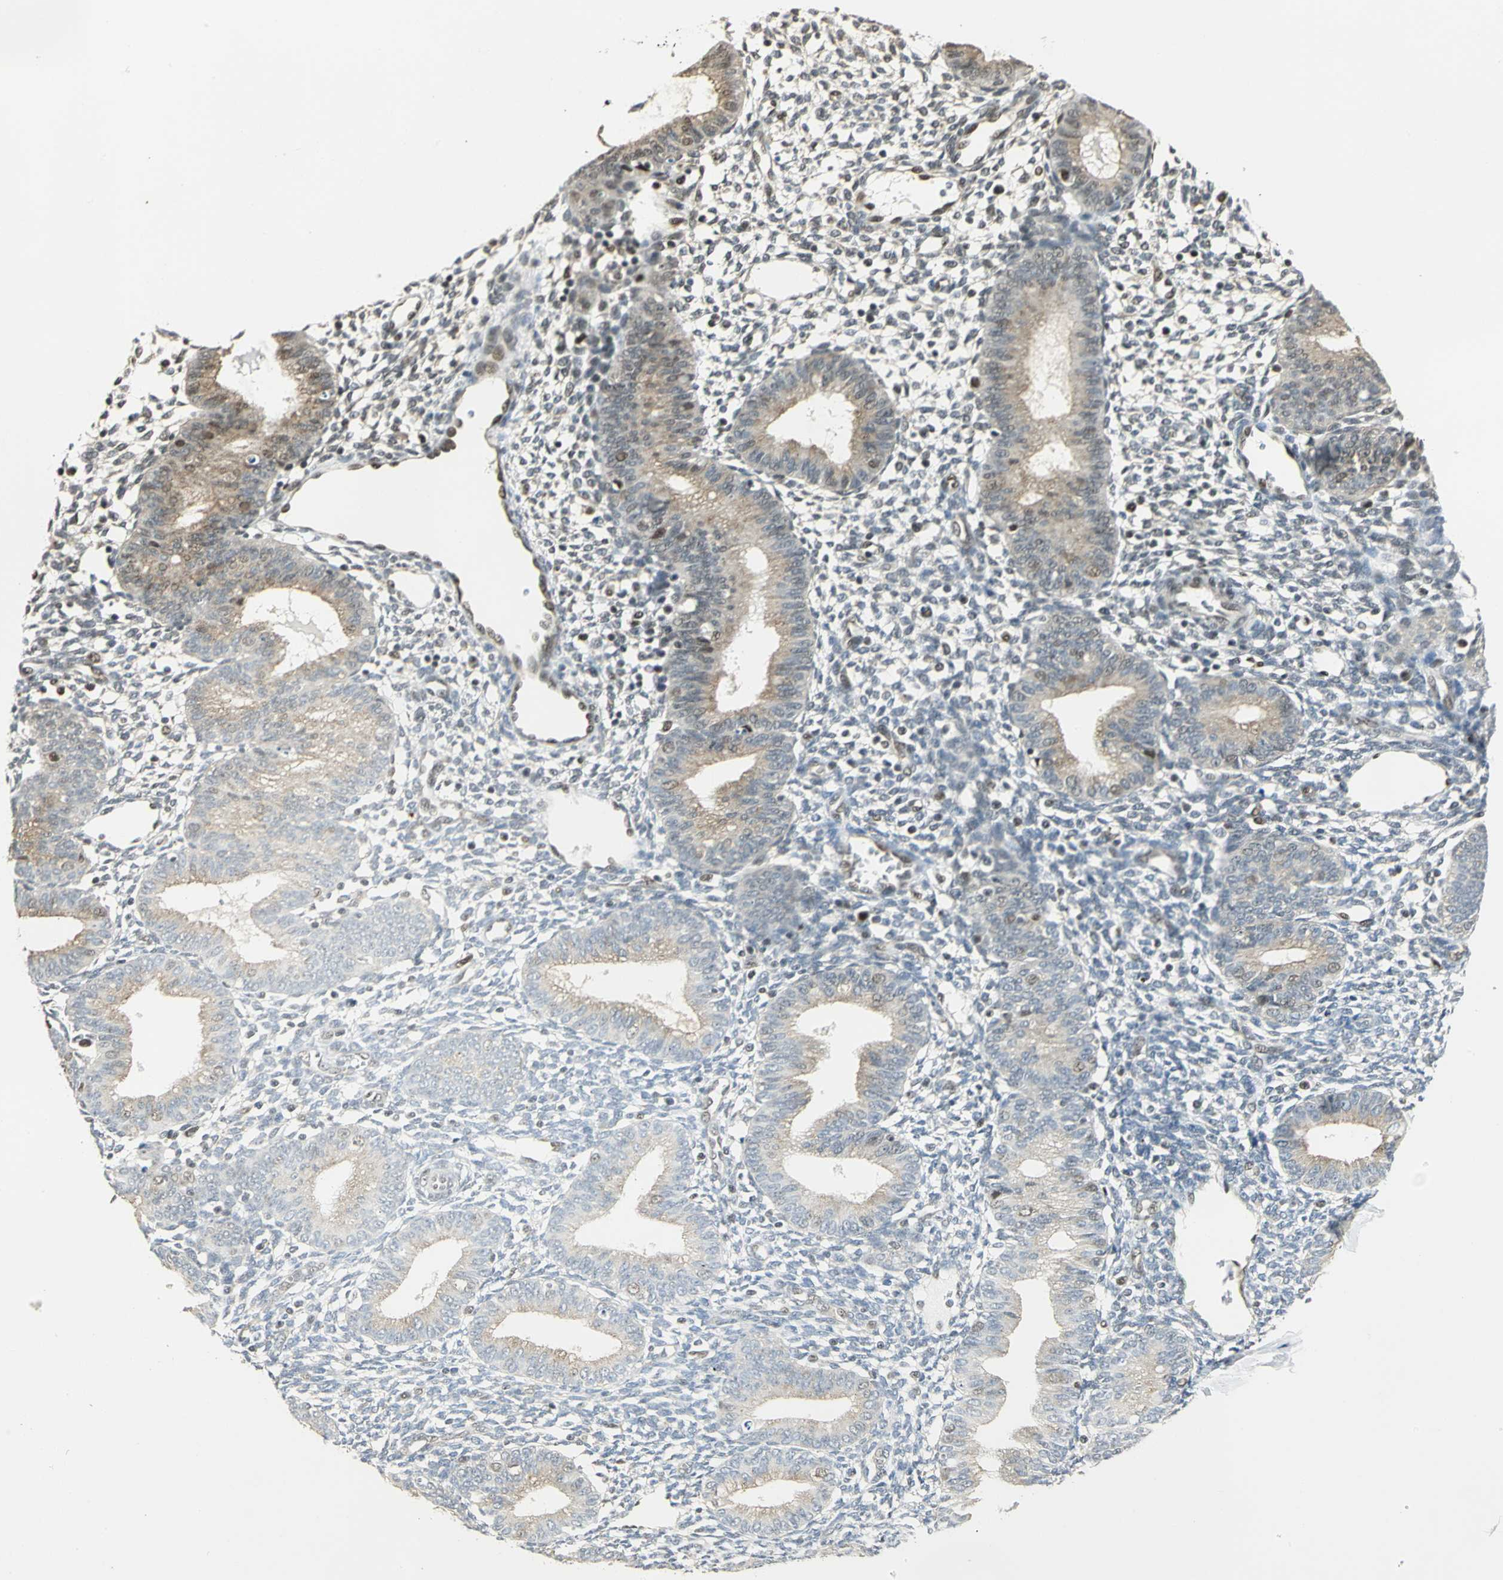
{"staining": {"intensity": "moderate", "quantity": "25%-75%", "location": "nuclear"}, "tissue": "endometrium", "cell_type": "Cells in endometrial stroma", "image_type": "normal", "snomed": [{"axis": "morphology", "description": "Normal tissue, NOS"}, {"axis": "topography", "description": "Endometrium"}], "caption": "DAB immunohistochemical staining of unremarkable human endometrium demonstrates moderate nuclear protein positivity in about 25%-75% of cells in endometrial stroma. The protein of interest is stained brown, and the nuclei are stained in blue (DAB IHC with brightfield microscopy, high magnification).", "gene": "DDX5", "patient": {"sex": "female", "age": 61}}